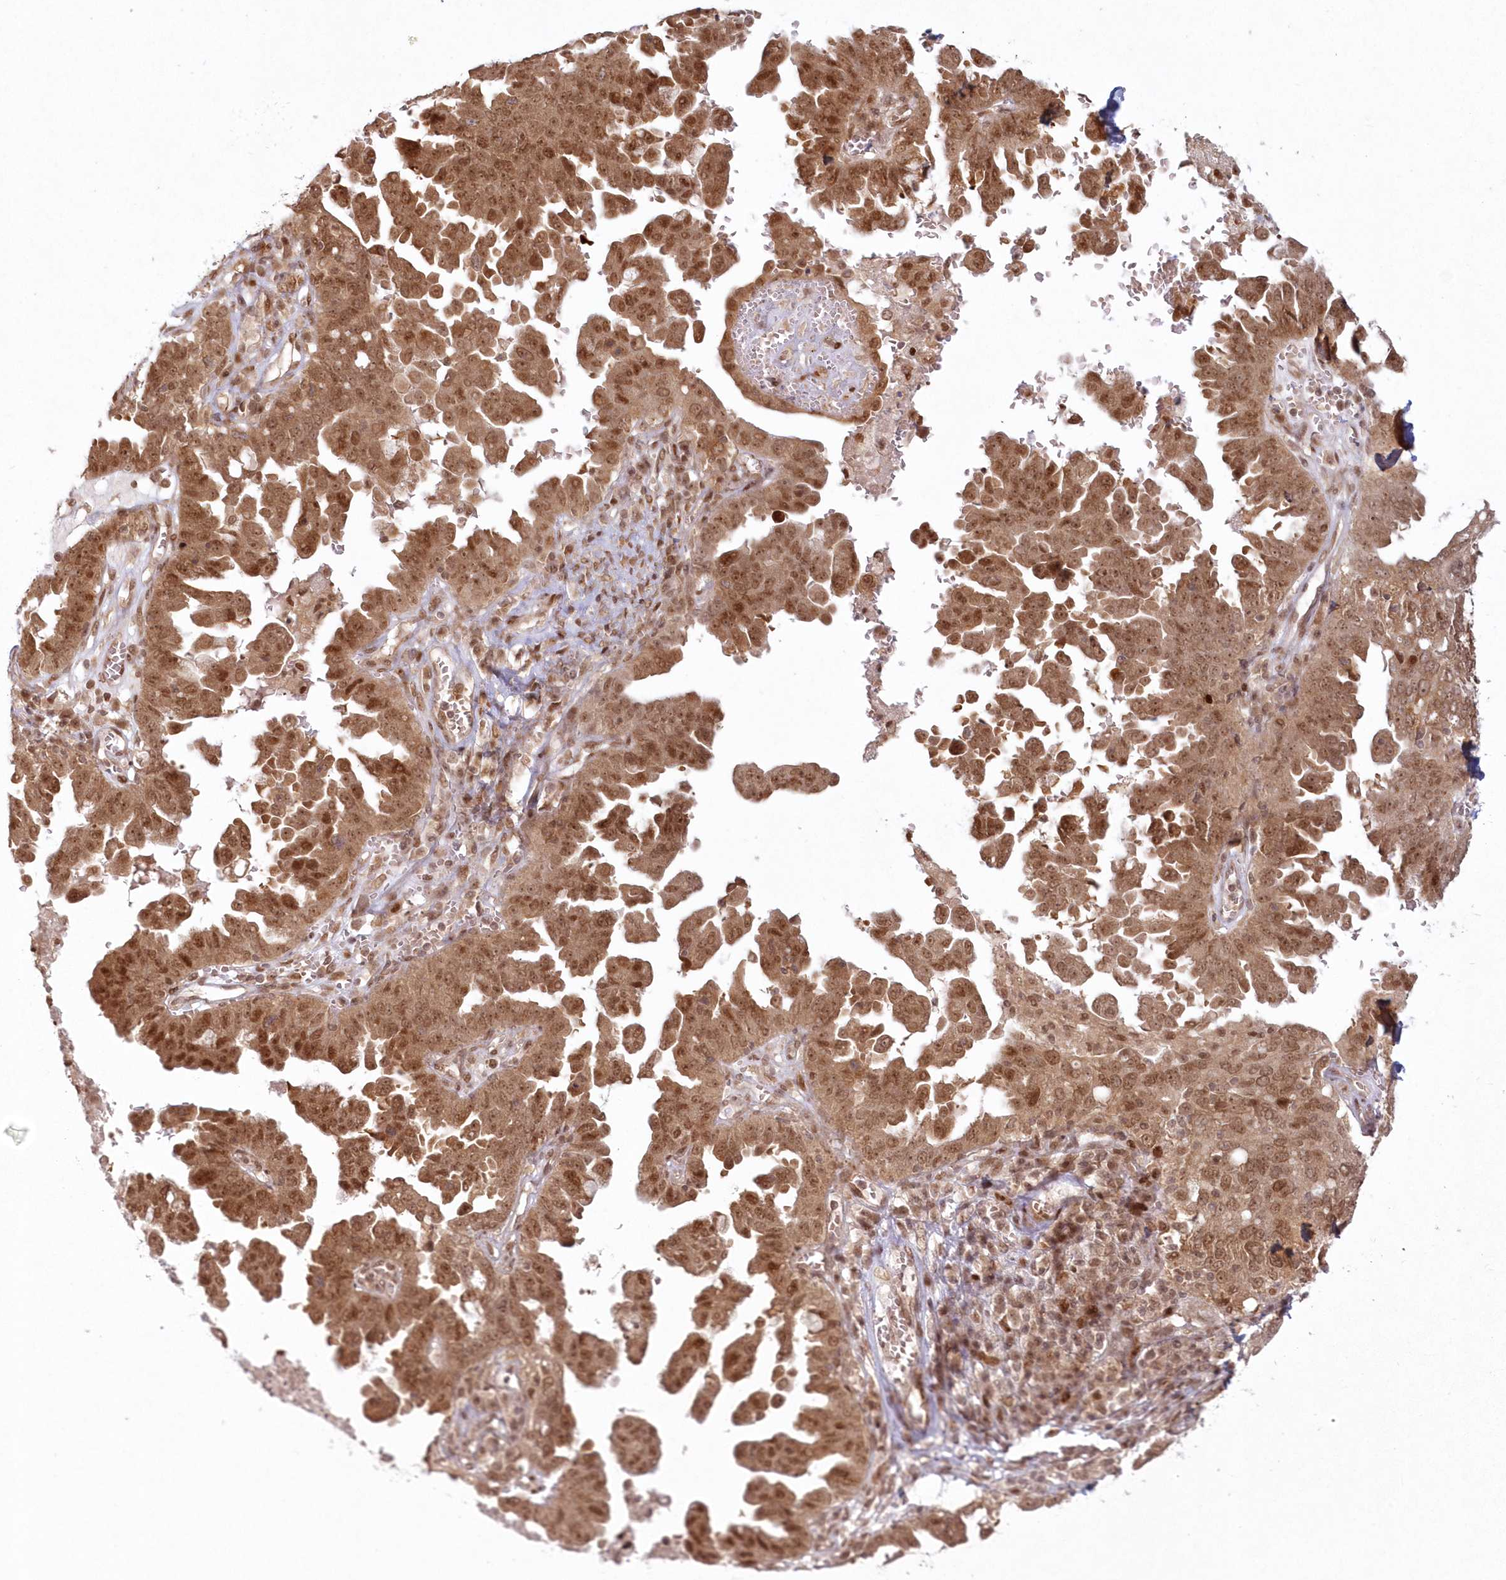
{"staining": {"intensity": "moderate", "quantity": ">75%", "location": "cytoplasmic/membranous,nuclear"}, "tissue": "ovarian cancer", "cell_type": "Tumor cells", "image_type": "cancer", "snomed": [{"axis": "morphology", "description": "Carcinoma, endometroid"}, {"axis": "topography", "description": "Ovary"}], "caption": "There is medium levels of moderate cytoplasmic/membranous and nuclear expression in tumor cells of ovarian endometroid carcinoma, as demonstrated by immunohistochemical staining (brown color).", "gene": "TOGARAM2", "patient": {"sex": "female", "age": 62}}